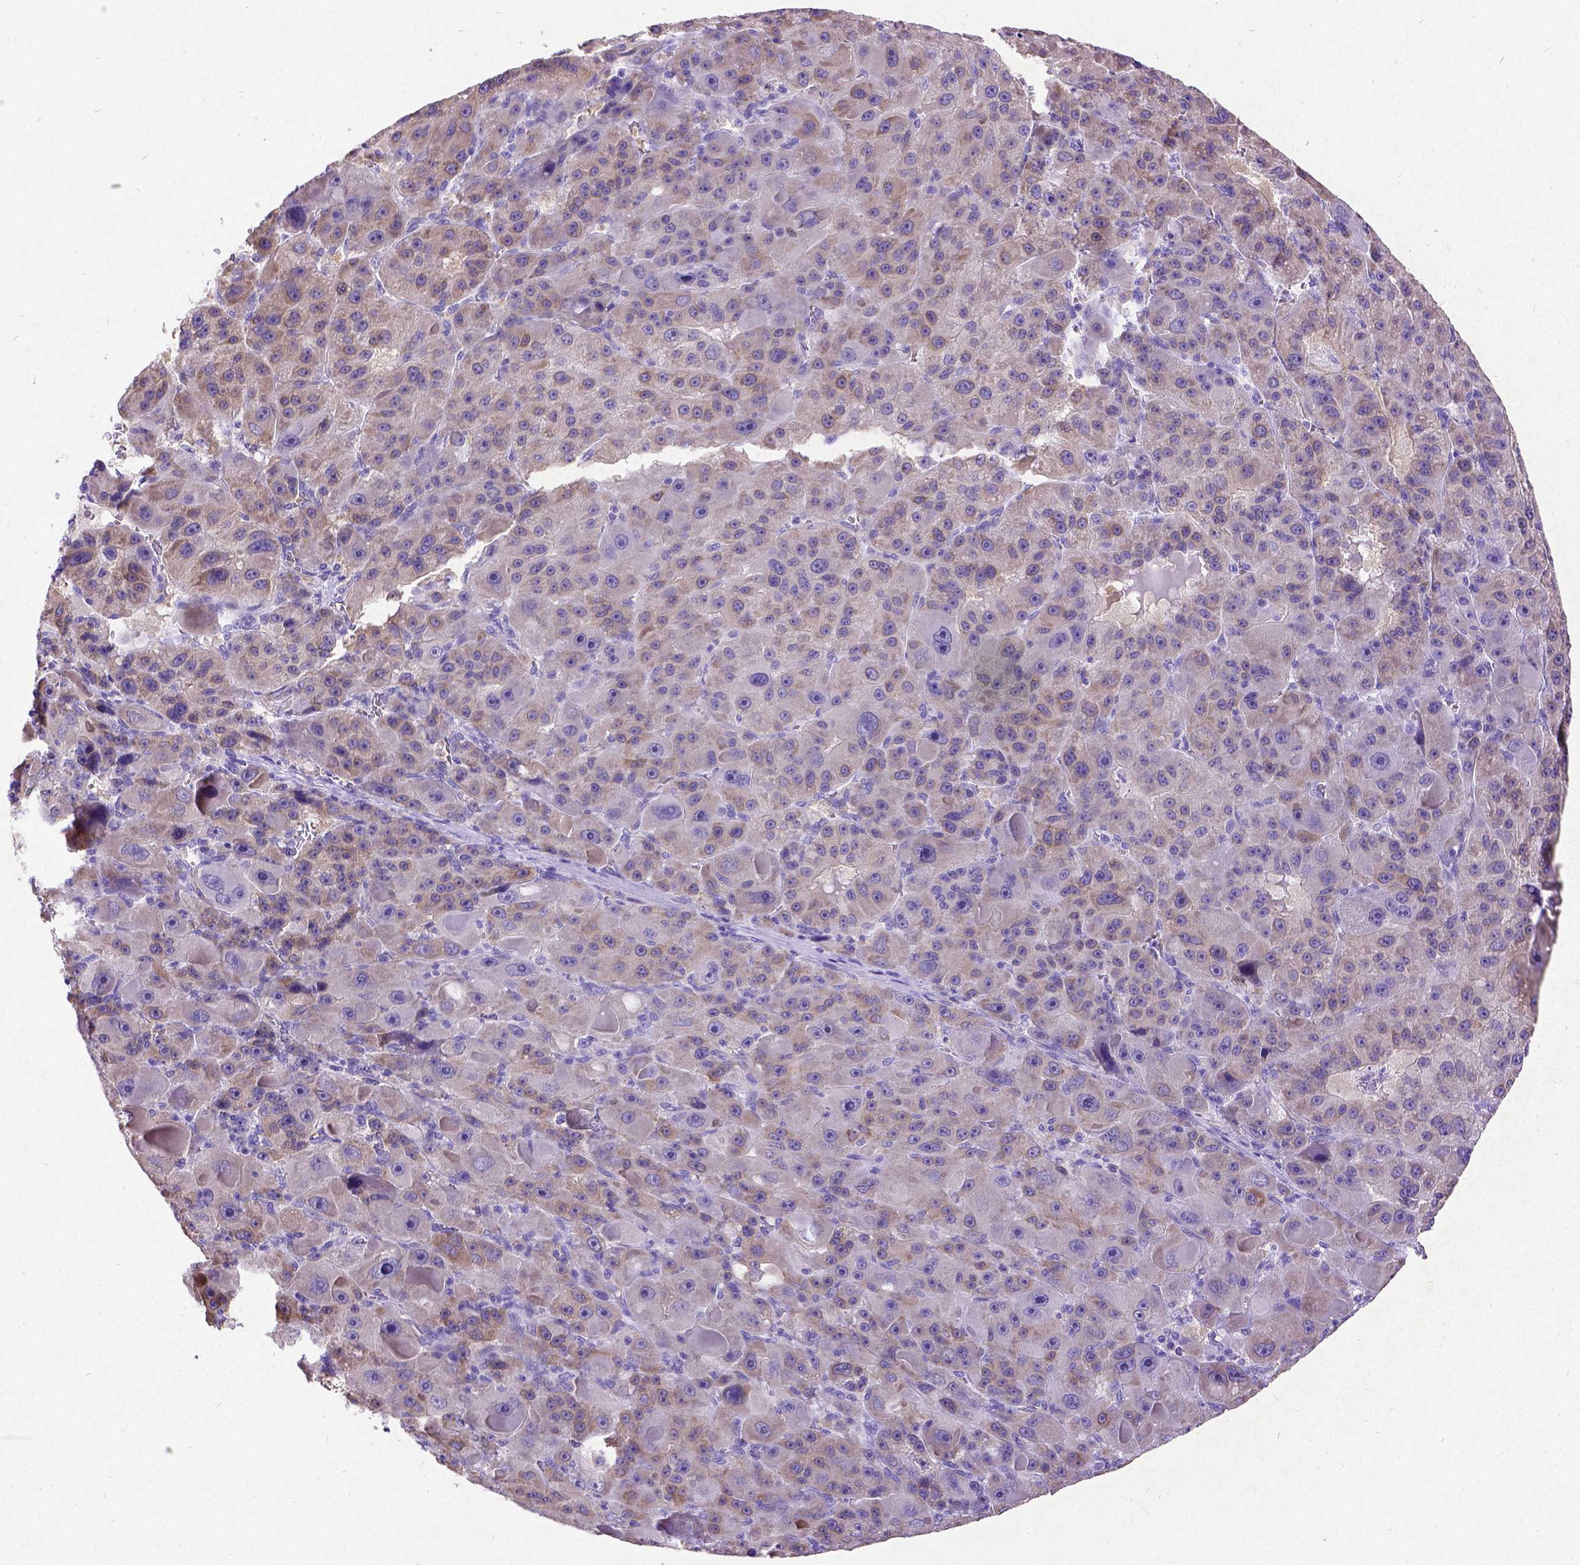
{"staining": {"intensity": "weak", "quantity": "25%-75%", "location": "cytoplasmic/membranous"}, "tissue": "liver cancer", "cell_type": "Tumor cells", "image_type": "cancer", "snomed": [{"axis": "morphology", "description": "Carcinoma, Hepatocellular, NOS"}, {"axis": "topography", "description": "Liver"}], "caption": "Immunohistochemistry (IHC) image of human hepatocellular carcinoma (liver) stained for a protein (brown), which exhibits low levels of weak cytoplasmic/membranous positivity in about 25%-75% of tumor cells.", "gene": "NEUROD4", "patient": {"sex": "male", "age": 76}}